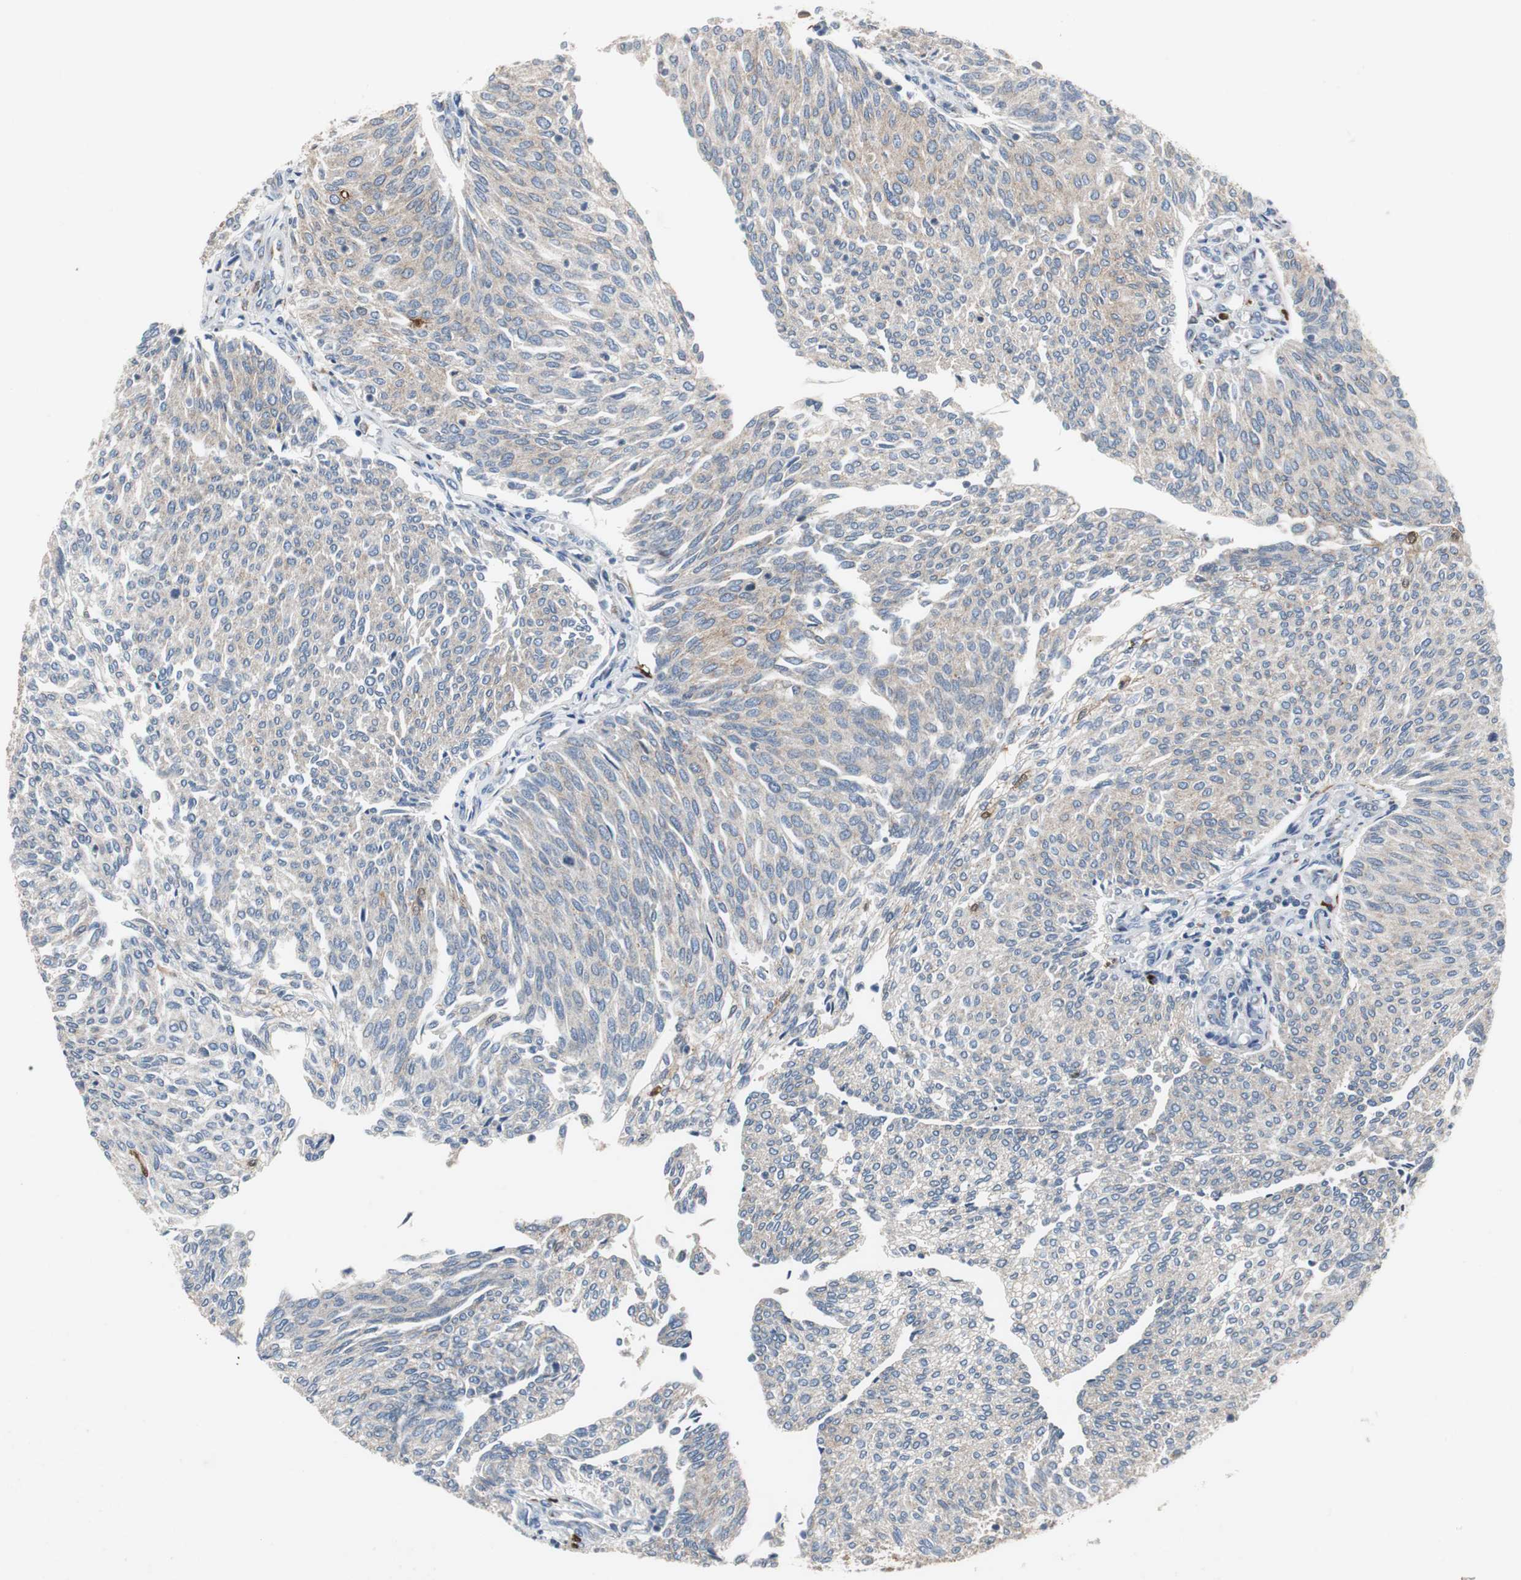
{"staining": {"intensity": "weak", "quantity": "25%-75%", "location": "cytoplasmic/membranous"}, "tissue": "urothelial cancer", "cell_type": "Tumor cells", "image_type": "cancer", "snomed": [{"axis": "morphology", "description": "Urothelial carcinoma, Low grade"}, {"axis": "topography", "description": "Urinary bladder"}], "caption": "Protein analysis of urothelial carcinoma (low-grade) tissue shows weak cytoplasmic/membranous expression in about 25%-75% of tumor cells.", "gene": "CALB2", "patient": {"sex": "female", "age": 79}}